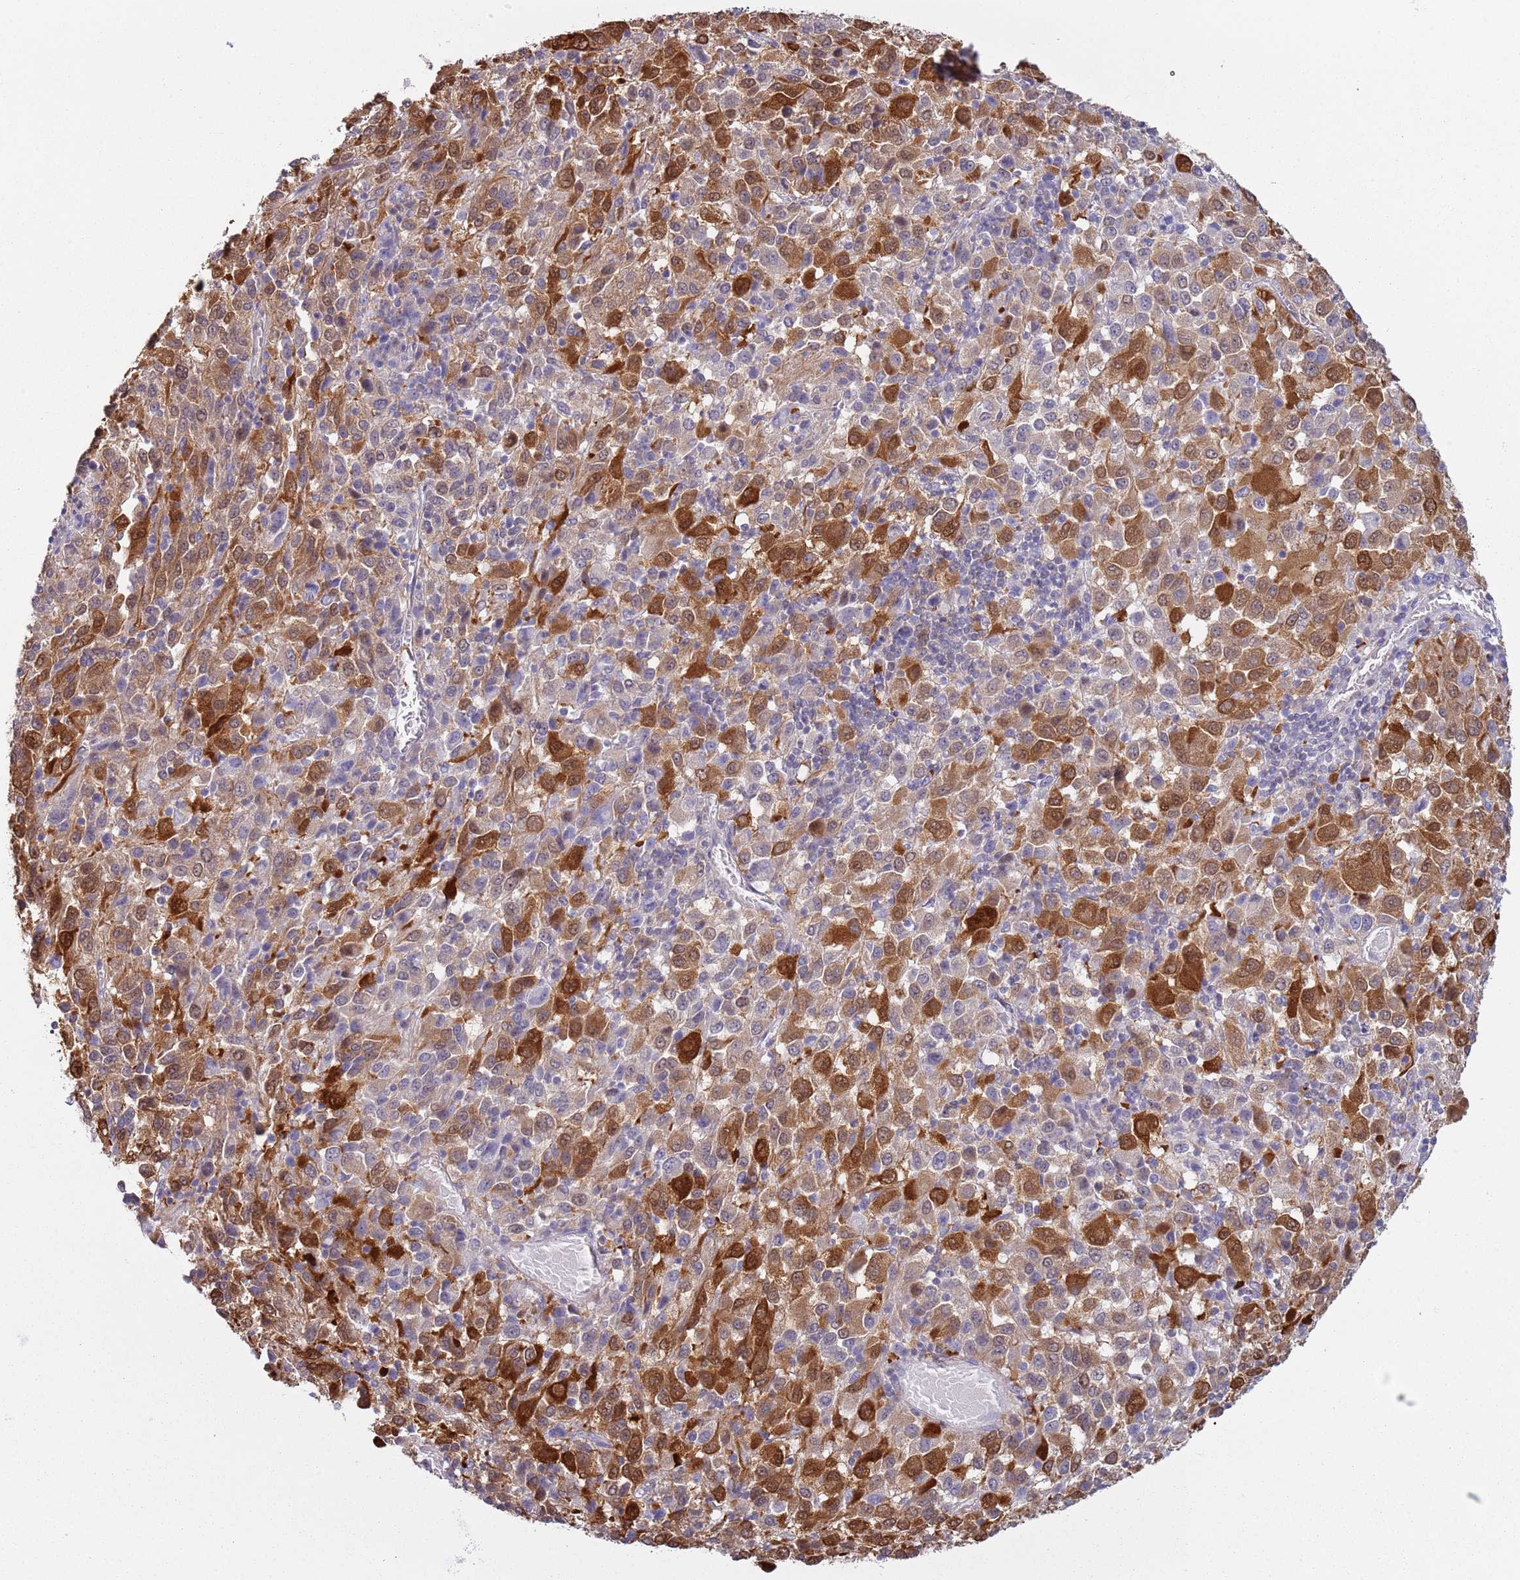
{"staining": {"intensity": "moderate", "quantity": ">75%", "location": "cytoplasmic/membranous"}, "tissue": "melanoma", "cell_type": "Tumor cells", "image_type": "cancer", "snomed": [{"axis": "morphology", "description": "Malignant melanoma, Metastatic site"}, {"axis": "topography", "description": "Lung"}], "caption": "The micrograph shows staining of malignant melanoma (metastatic site), revealing moderate cytoplasmic/membranous protein expression (brown color) within tumor cells.", "gene": "NBPF6", "patient": {"sex": "male", "age": 64}}